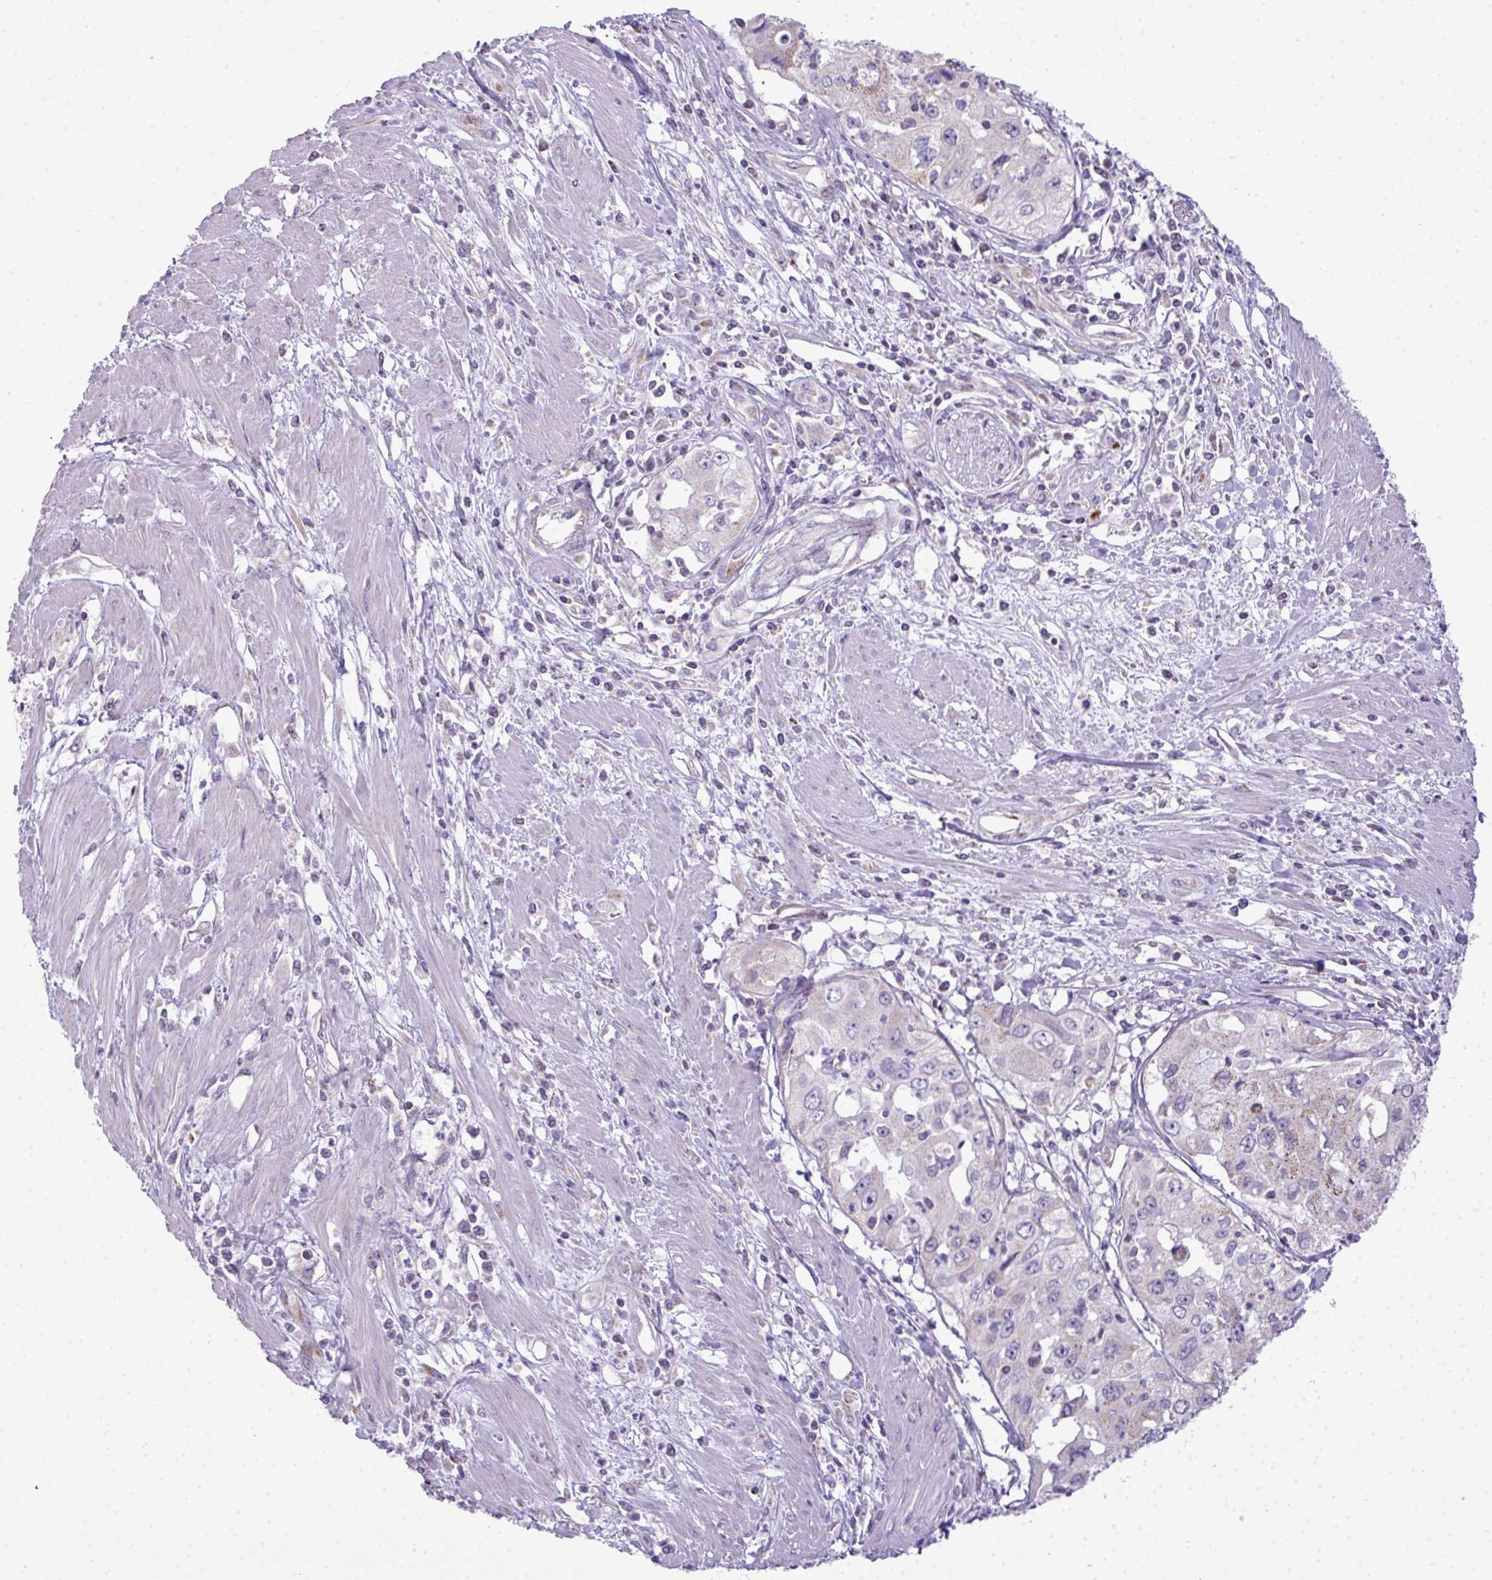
{"staining": {"intensity": "negative", "quantity": "none", "location": "none"}, "tissue": "cervical cancer", "cell_type": "Tumor cells", "image_type": "cancer", "snomed": [{"axis": "morphology", "description": "Squamous cell carcinoma, NOS"}, {"axis": "topography", "description": "Cervix"}], "caption": "Tumor cells show no significant protein staining in cervical cancer.", "gene": "ZNF81", "patient": {"sex": "female", "age": 31}}